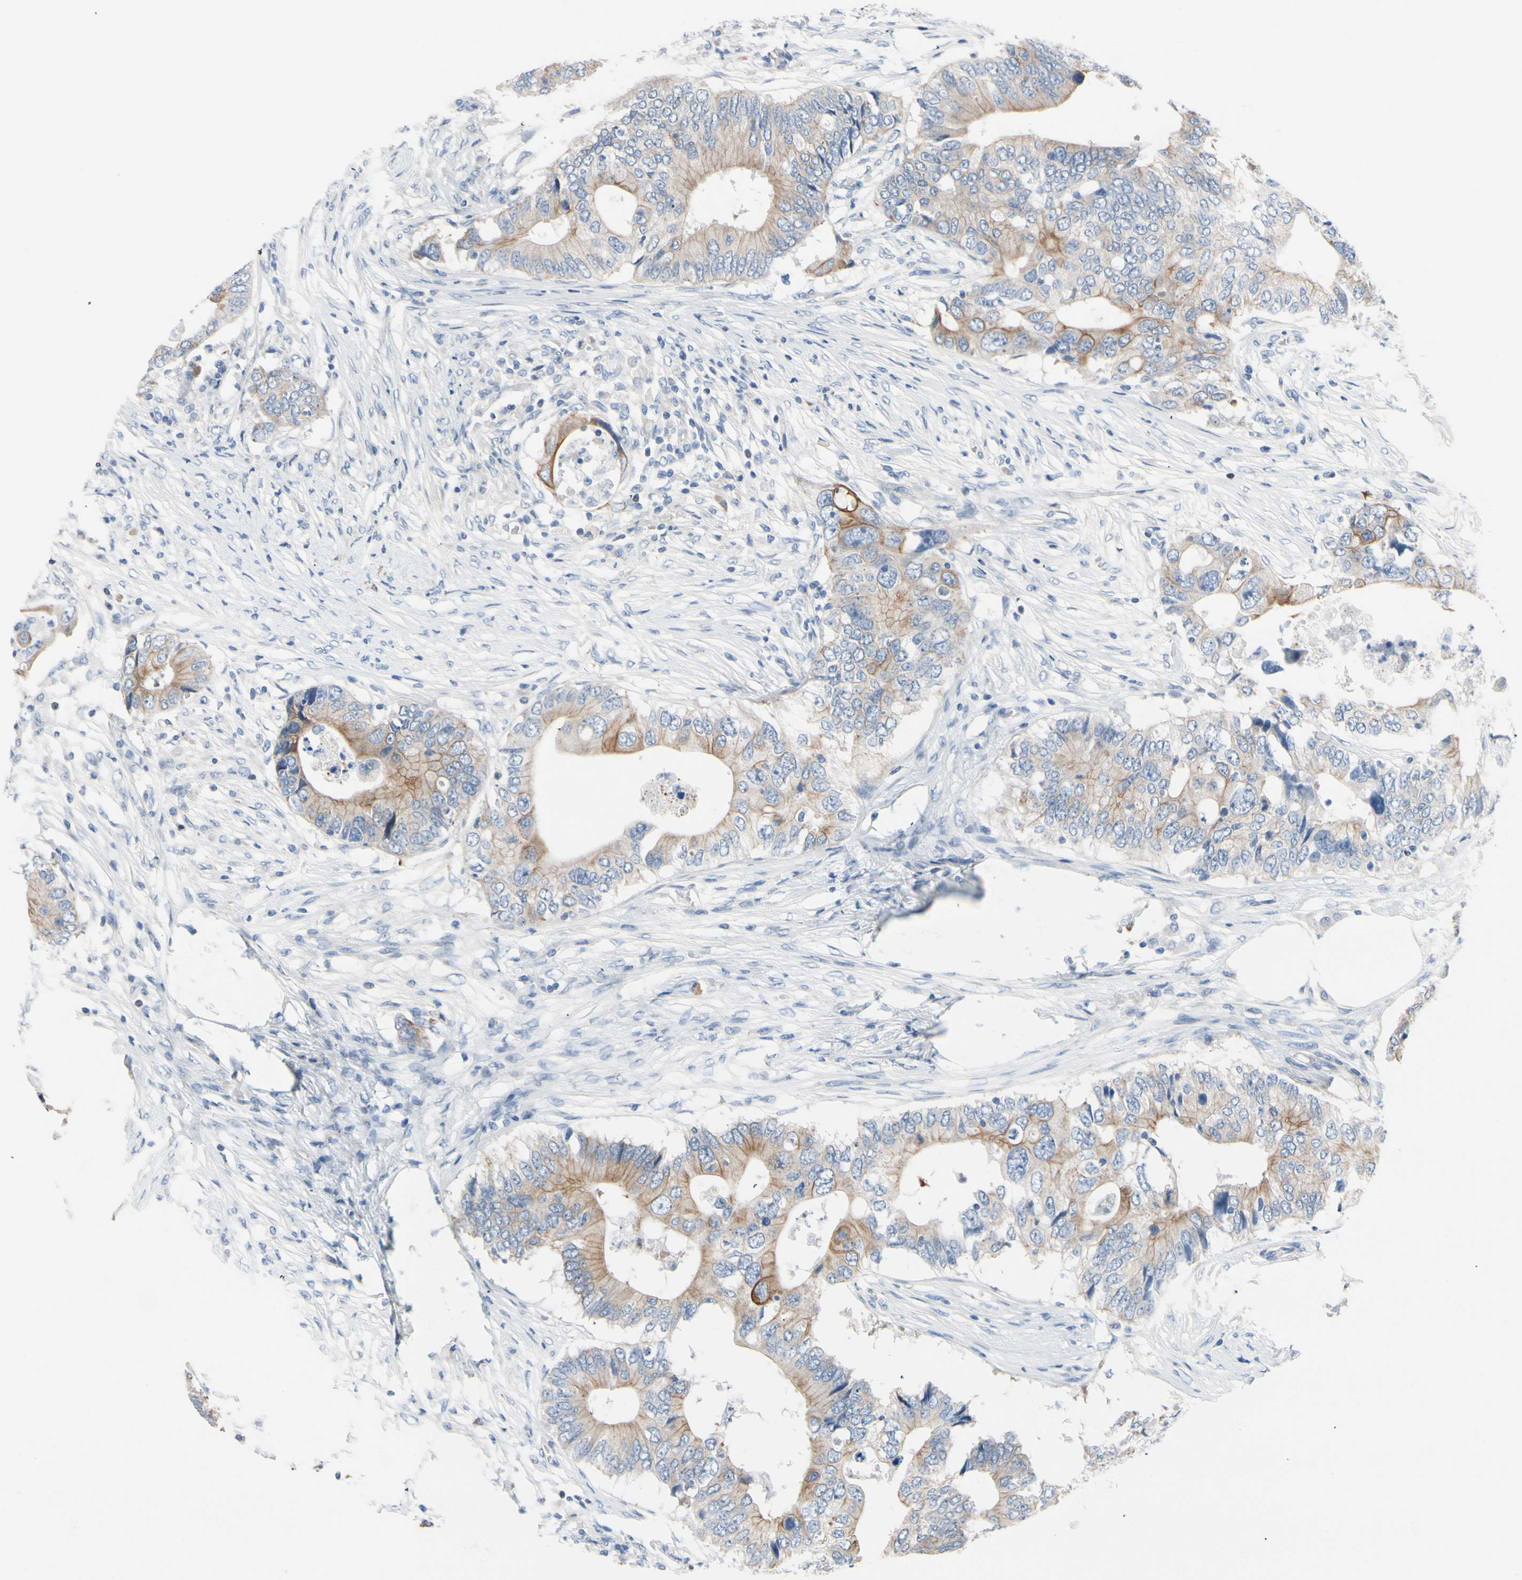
{"staining": {"intensity": "moderate", "quantity": "<25%", "location": "cytoplasmic/membranous"}, "tissue": "colorectal cancer", "cell_type": "Tumor cells", "image_type": "cancer", "snomed": [{"axis": "morphology", "description": "Adenocarcinoma, NOS"}, {"axis": "topography", "description": "Colon"}], "caption": "Colorectal cancer (adenocarcinoma) tissue demonstrates moderate cytoplasmic/membranous staining in about <25% of tumor cells", "gene": "ZNF132", "patient": {"sex": "male", "age": 71}}